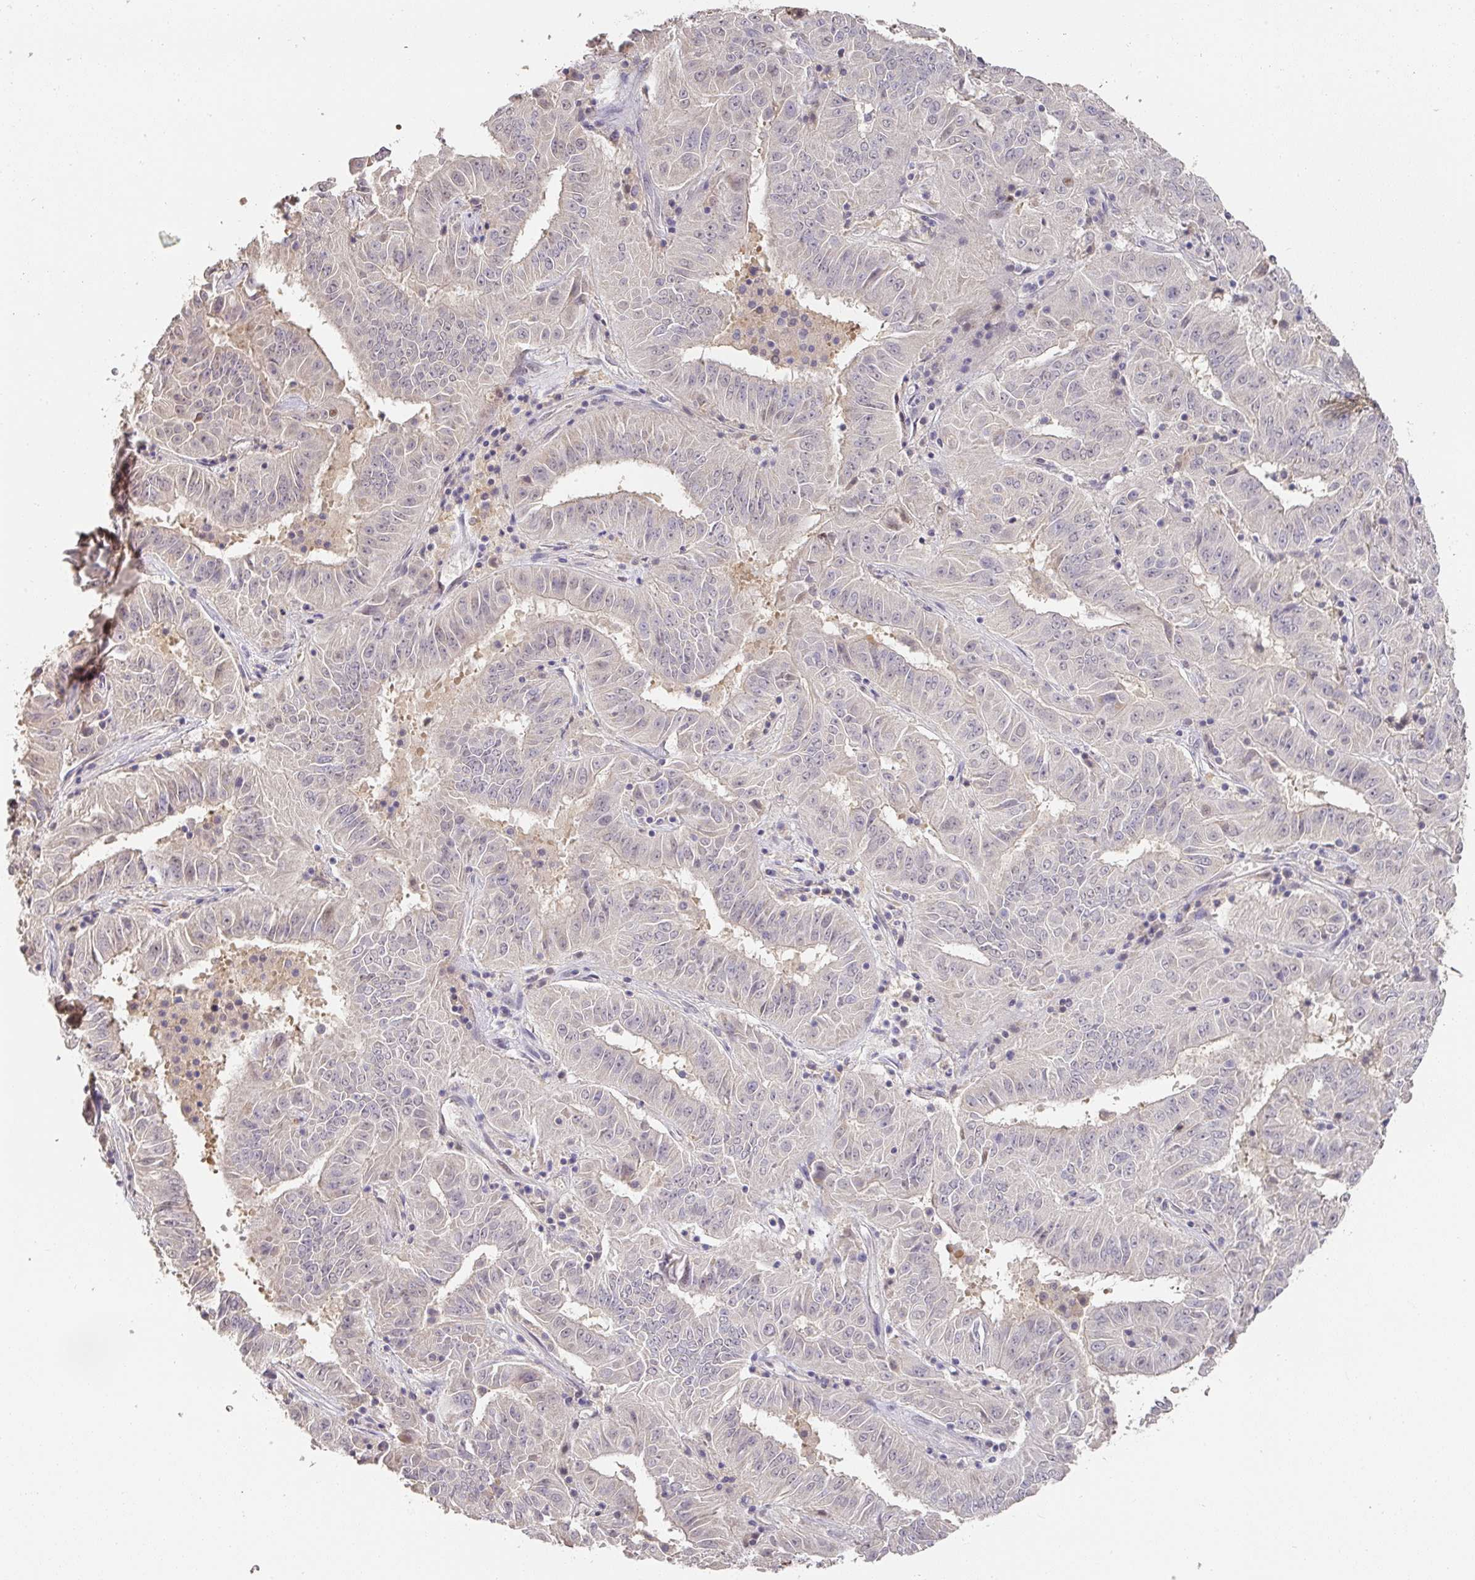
{"staining": {"intensity": "negative", "quantity": "none", "location": "none"}, "tissue": "pancreatic cancer", "cell_type": "Tumor cells", "image_type": "cancer", "snomed": [{"axis": "morphology", "description": "Adenocarcinoma, NOS"}, {"axis": "topography", "description": "Pancreas"}], "caption": "Immunohistochemical staining of human pancreatic adenocarcinoma reveals no significant expression in tumor cells.", "gene": "FOXN4", "patient": {"sex": "male", "age": 63}}